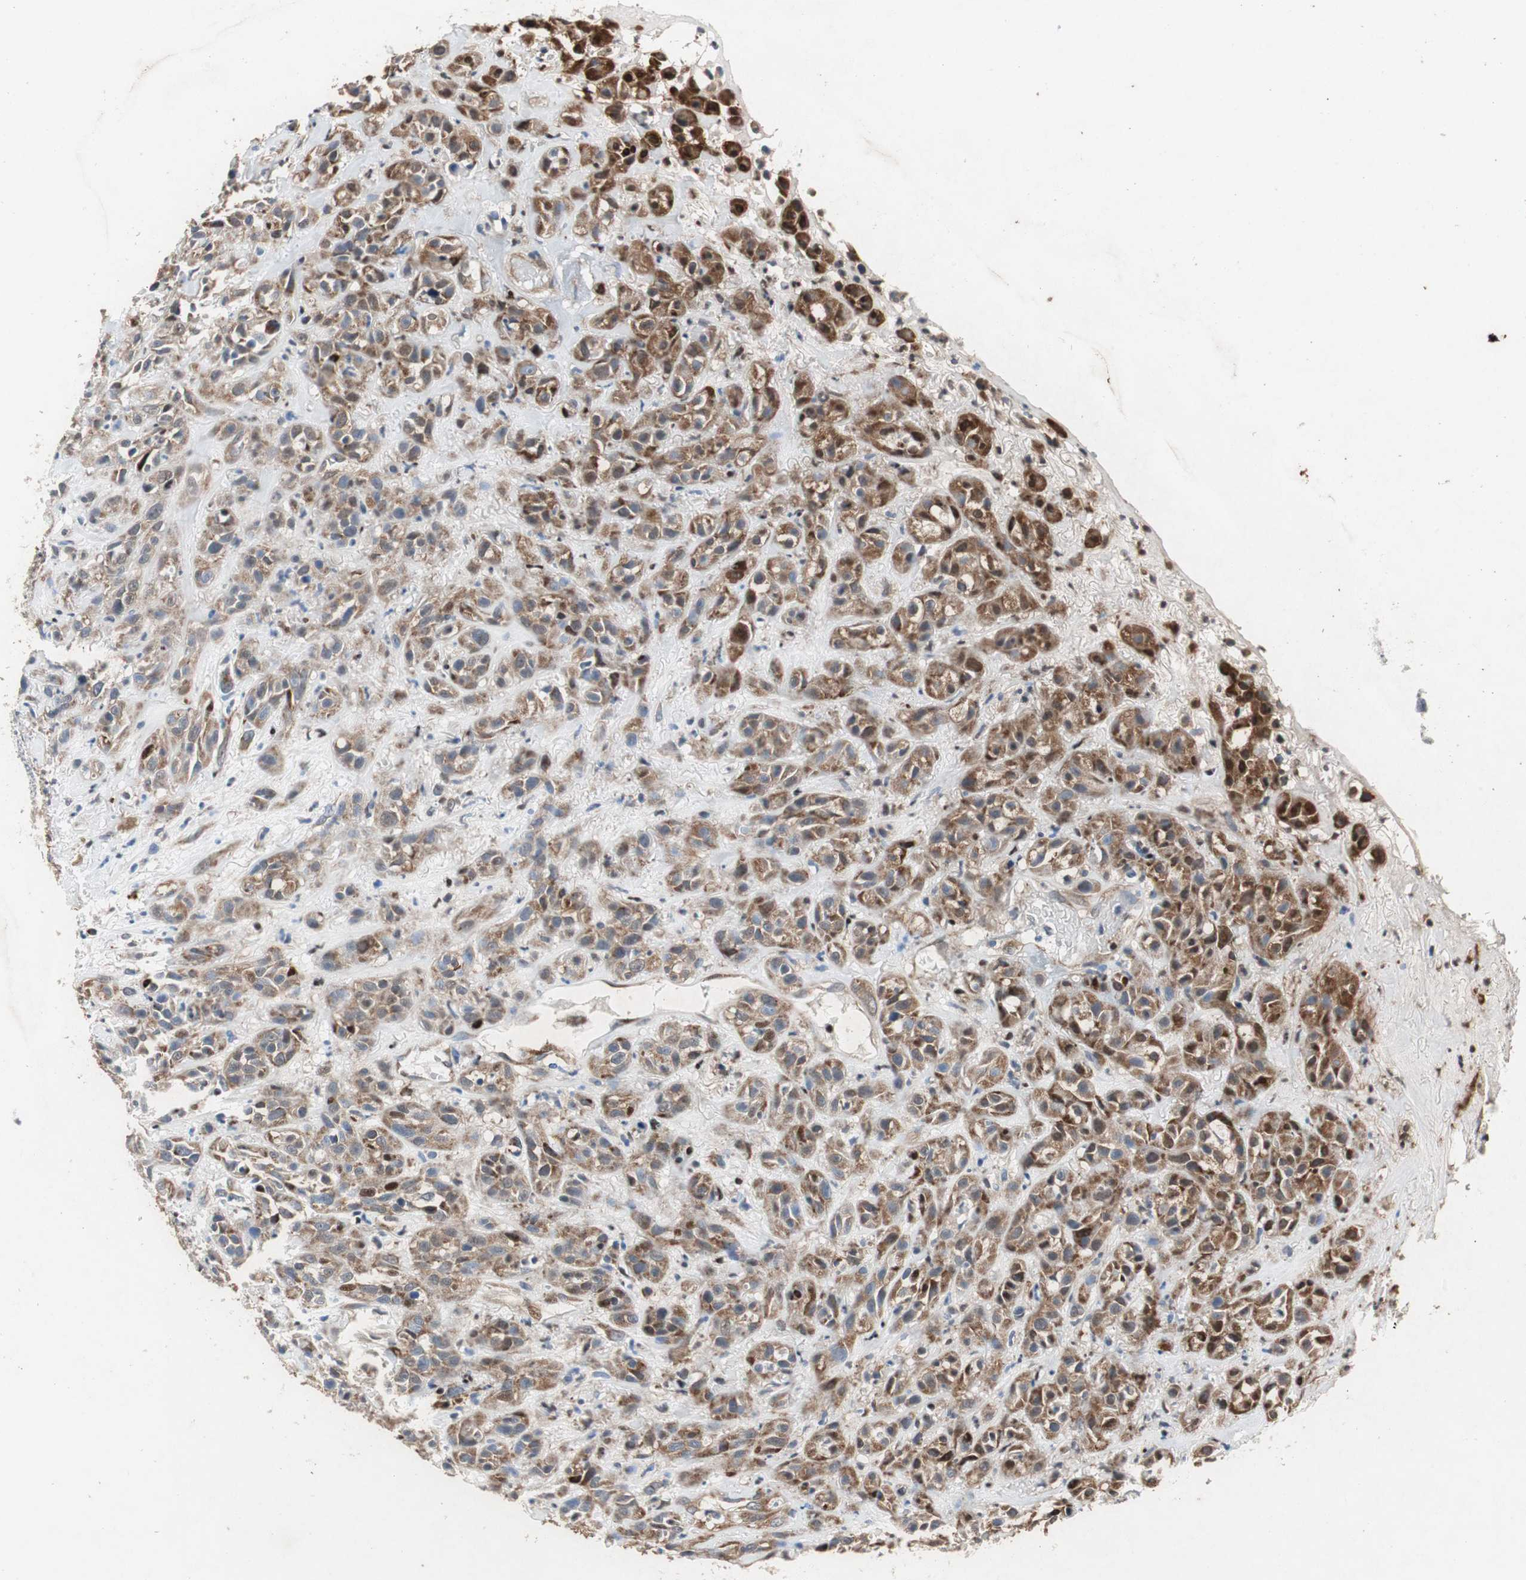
{"staining": {"intensity": "strong", "quantity": ">75%", "location": "cytoplasmic/membranous,nuclear"}, "tissue": "head and neck cancer", "cell_type": "Tumor cells", "image_type": "cancer", "snomed": [{"axis": "morphology", "description": "Squamous cell carcinoma, NOS"}, {"axis": "topography", "description": "Head-Neck"}], "caption": "Immunohistochemical staining of human head and neck cancer exhibits strong cytoplasmic/membranous and nuclear protein staining in approximately >75% of tumor cells.", "gene": "RPL35", "patient": {"sex": "male", "age": 62}}